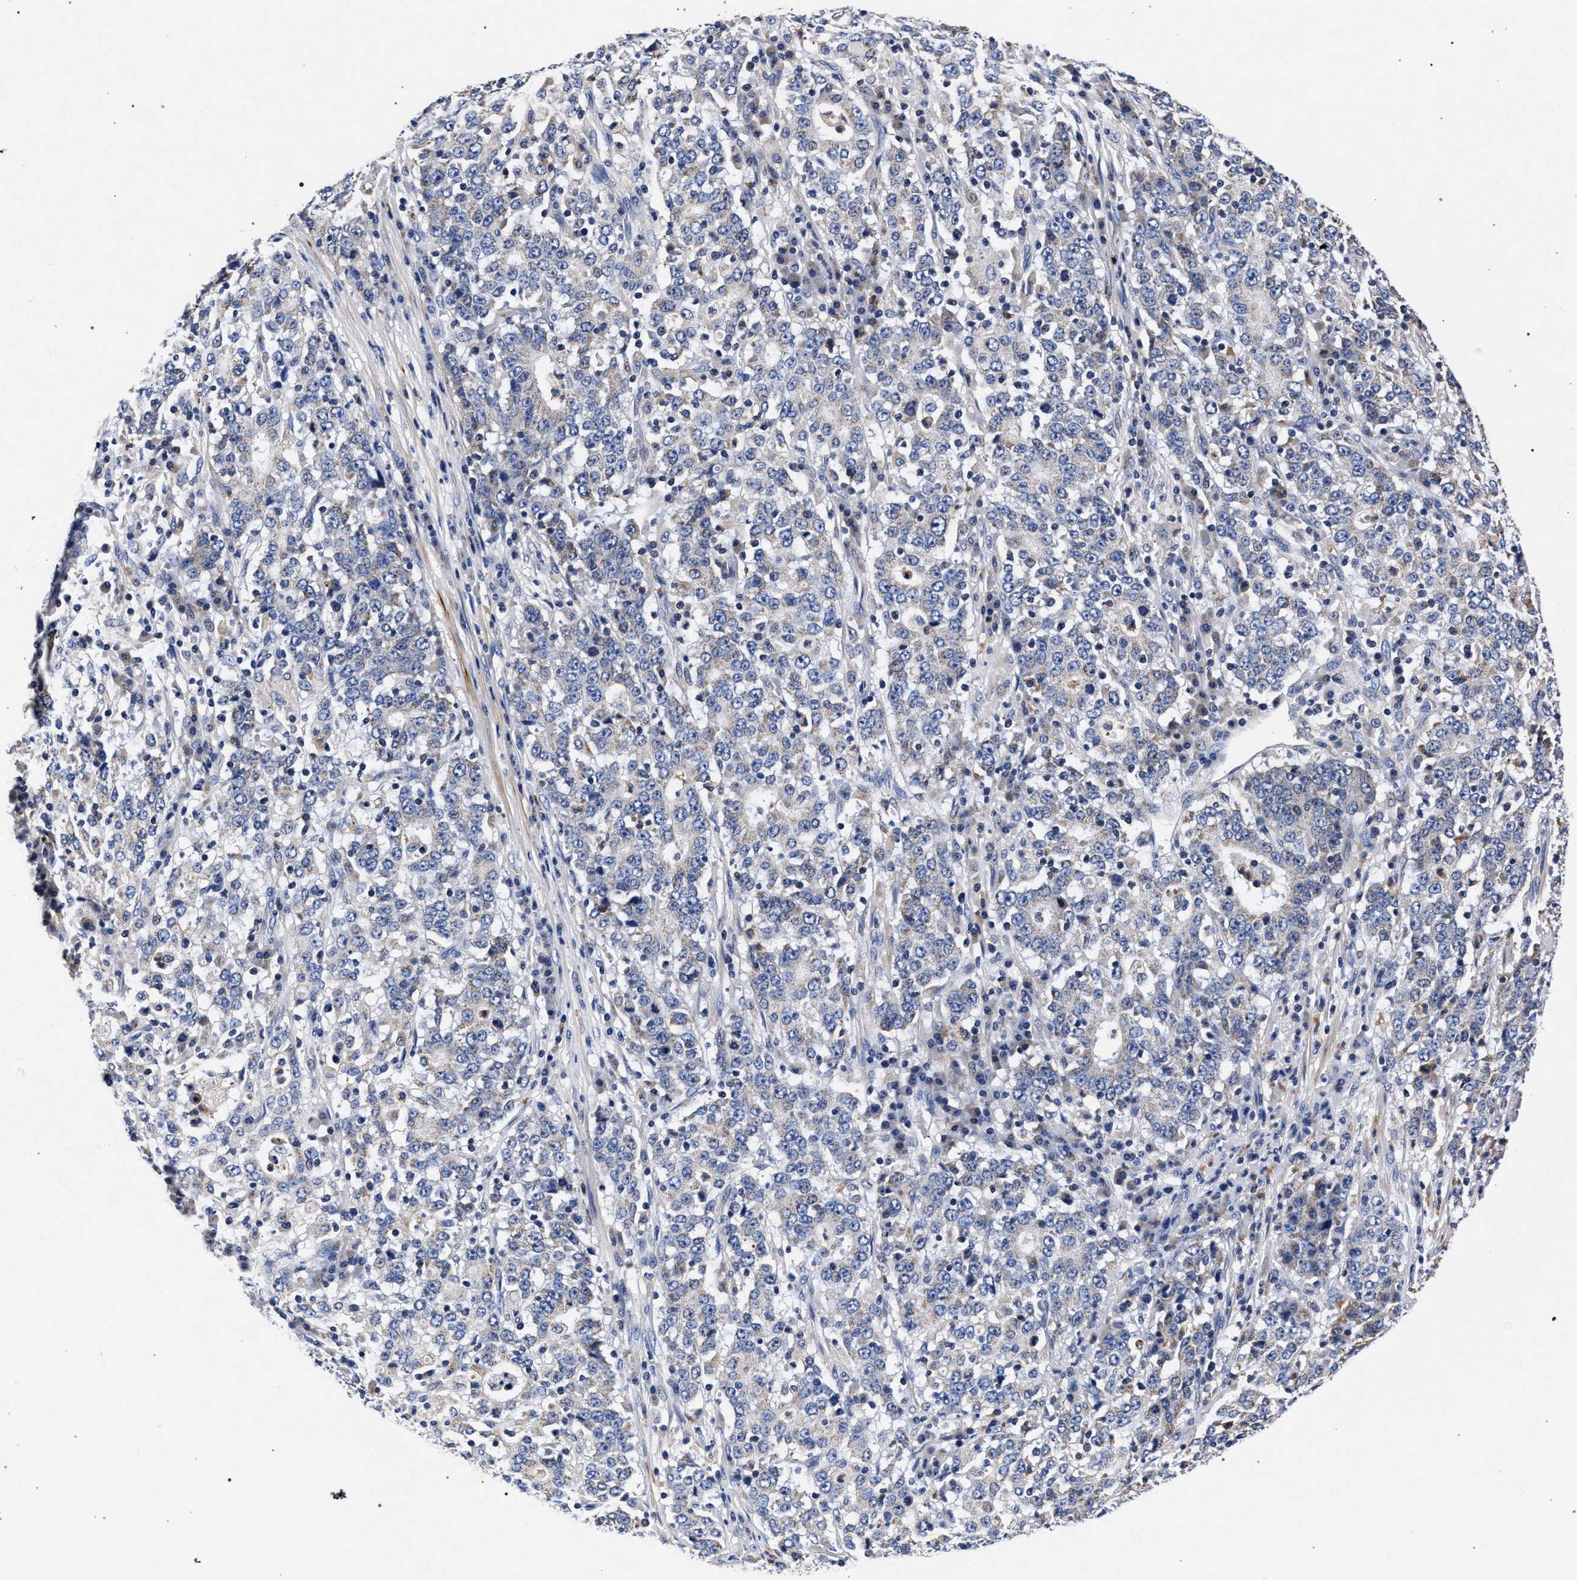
{"staining": {"intensity": "negative", "quantity": "none", "location": "none"}, "tissue": "stomach cancer", "cell_type": "Tumor cells", "image_type": "cancer", "snomed": [{"axis": "morphology", "description": "Adenocarcinoma, NOS"}, {"axis": "topography", "description": "Stomach"}], "caption": "This is an IHC micrograph of adenocarcinoma (stomach). There is no staining in tumor cells.", "gene": "HSD17B14", "patient": {"sex": "male", "age": 59}}